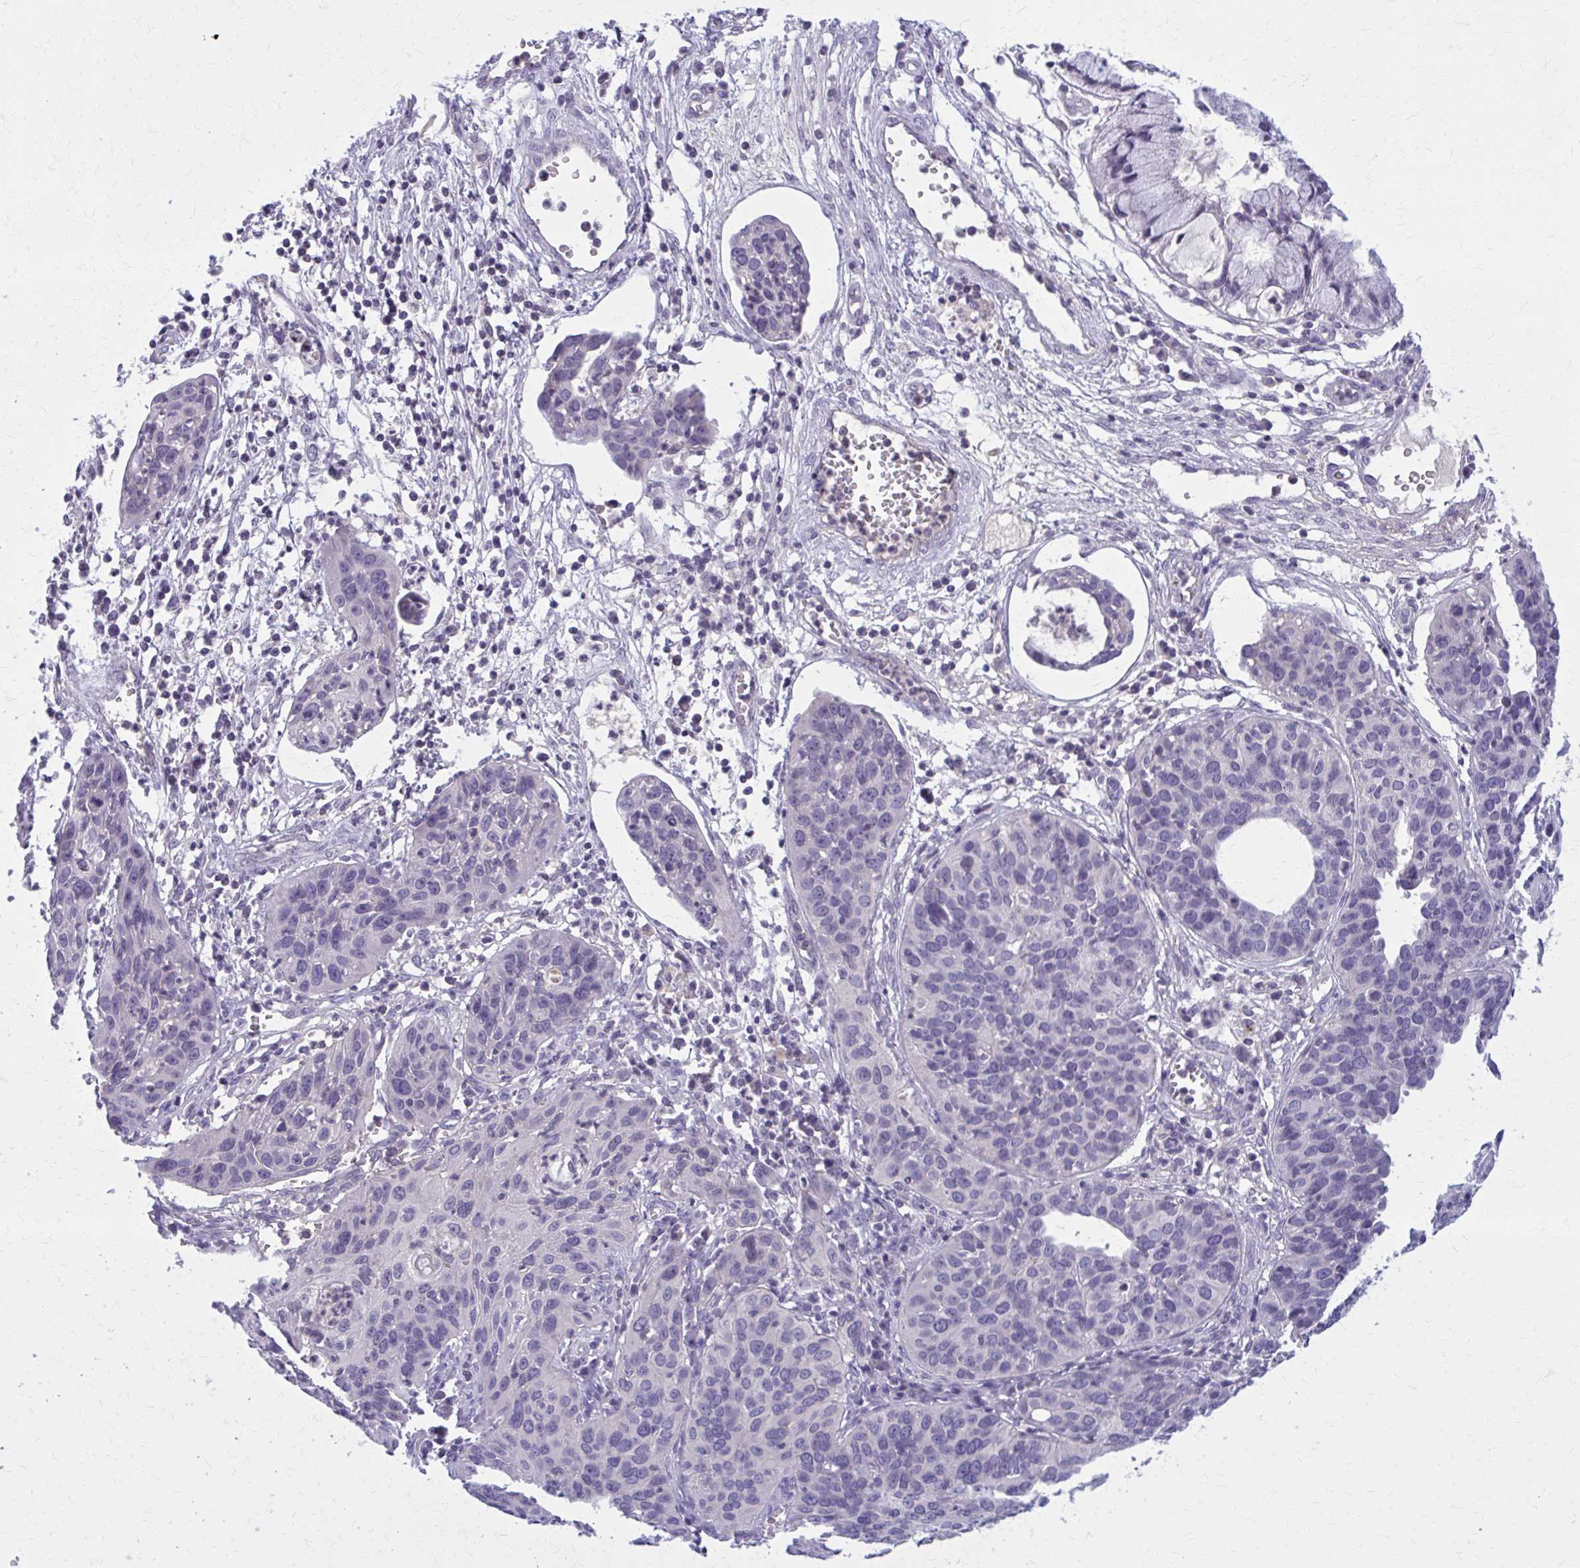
{"staining": {"intensity": "negative", "quantity": "none", "location": "none"}, "tissue": "cervical cancer", "cell_type": "Tumor cells", "image_type": "cancer", "snomed": [{"axis": "morphology", "description": "Squamous cell carcinoma, NOS"}, {"axis": "topography", "description": "Cervix"}], "caption": "High power microscopy histopathology image of an IHC photomicrograph of cervical cancer (squamous cell carcinoma), revealing no significant staining in tumor cells.", "gene": "OR4A47", "patient": {"sex": "female", "age": 36}}